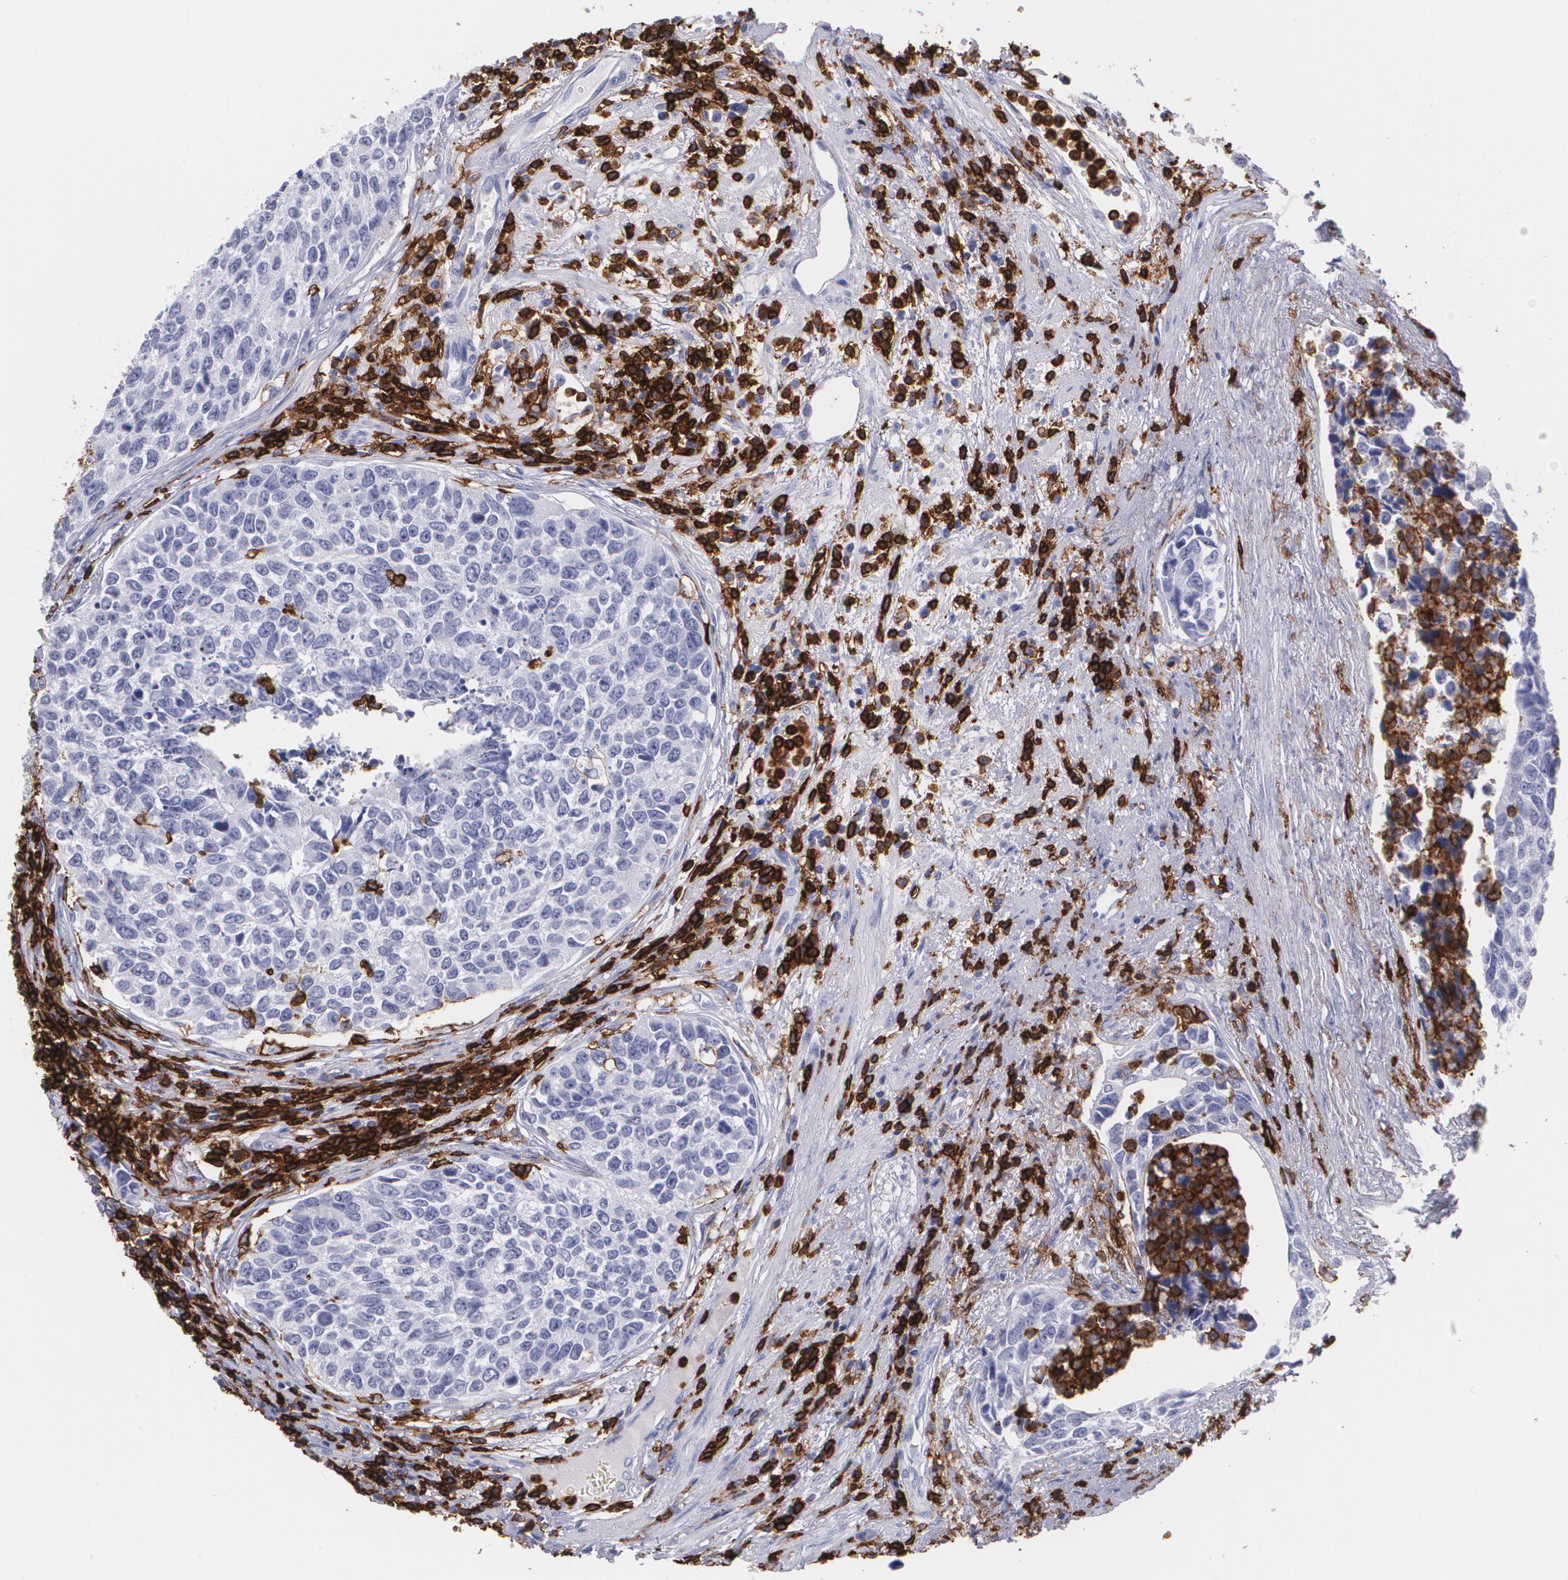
{"staining": {"intensity": "negative", "quantity": "none", "location": "none"}, "tissue": "urothelial cancer", "cell_type": "Tumor cells", "image_type": "cancer", "snomed": [{"axis": "morphology", "description": "Urothelial carcinoma, High grade"}, {"axis": "topography", "description": "Urinary bladder"}], "caption": "Protein analysis of urothelial cancer reveals no significant expression in tumor cells.", "gene": "PTPRC", "patient": {"sex": "male", "age": 81}}